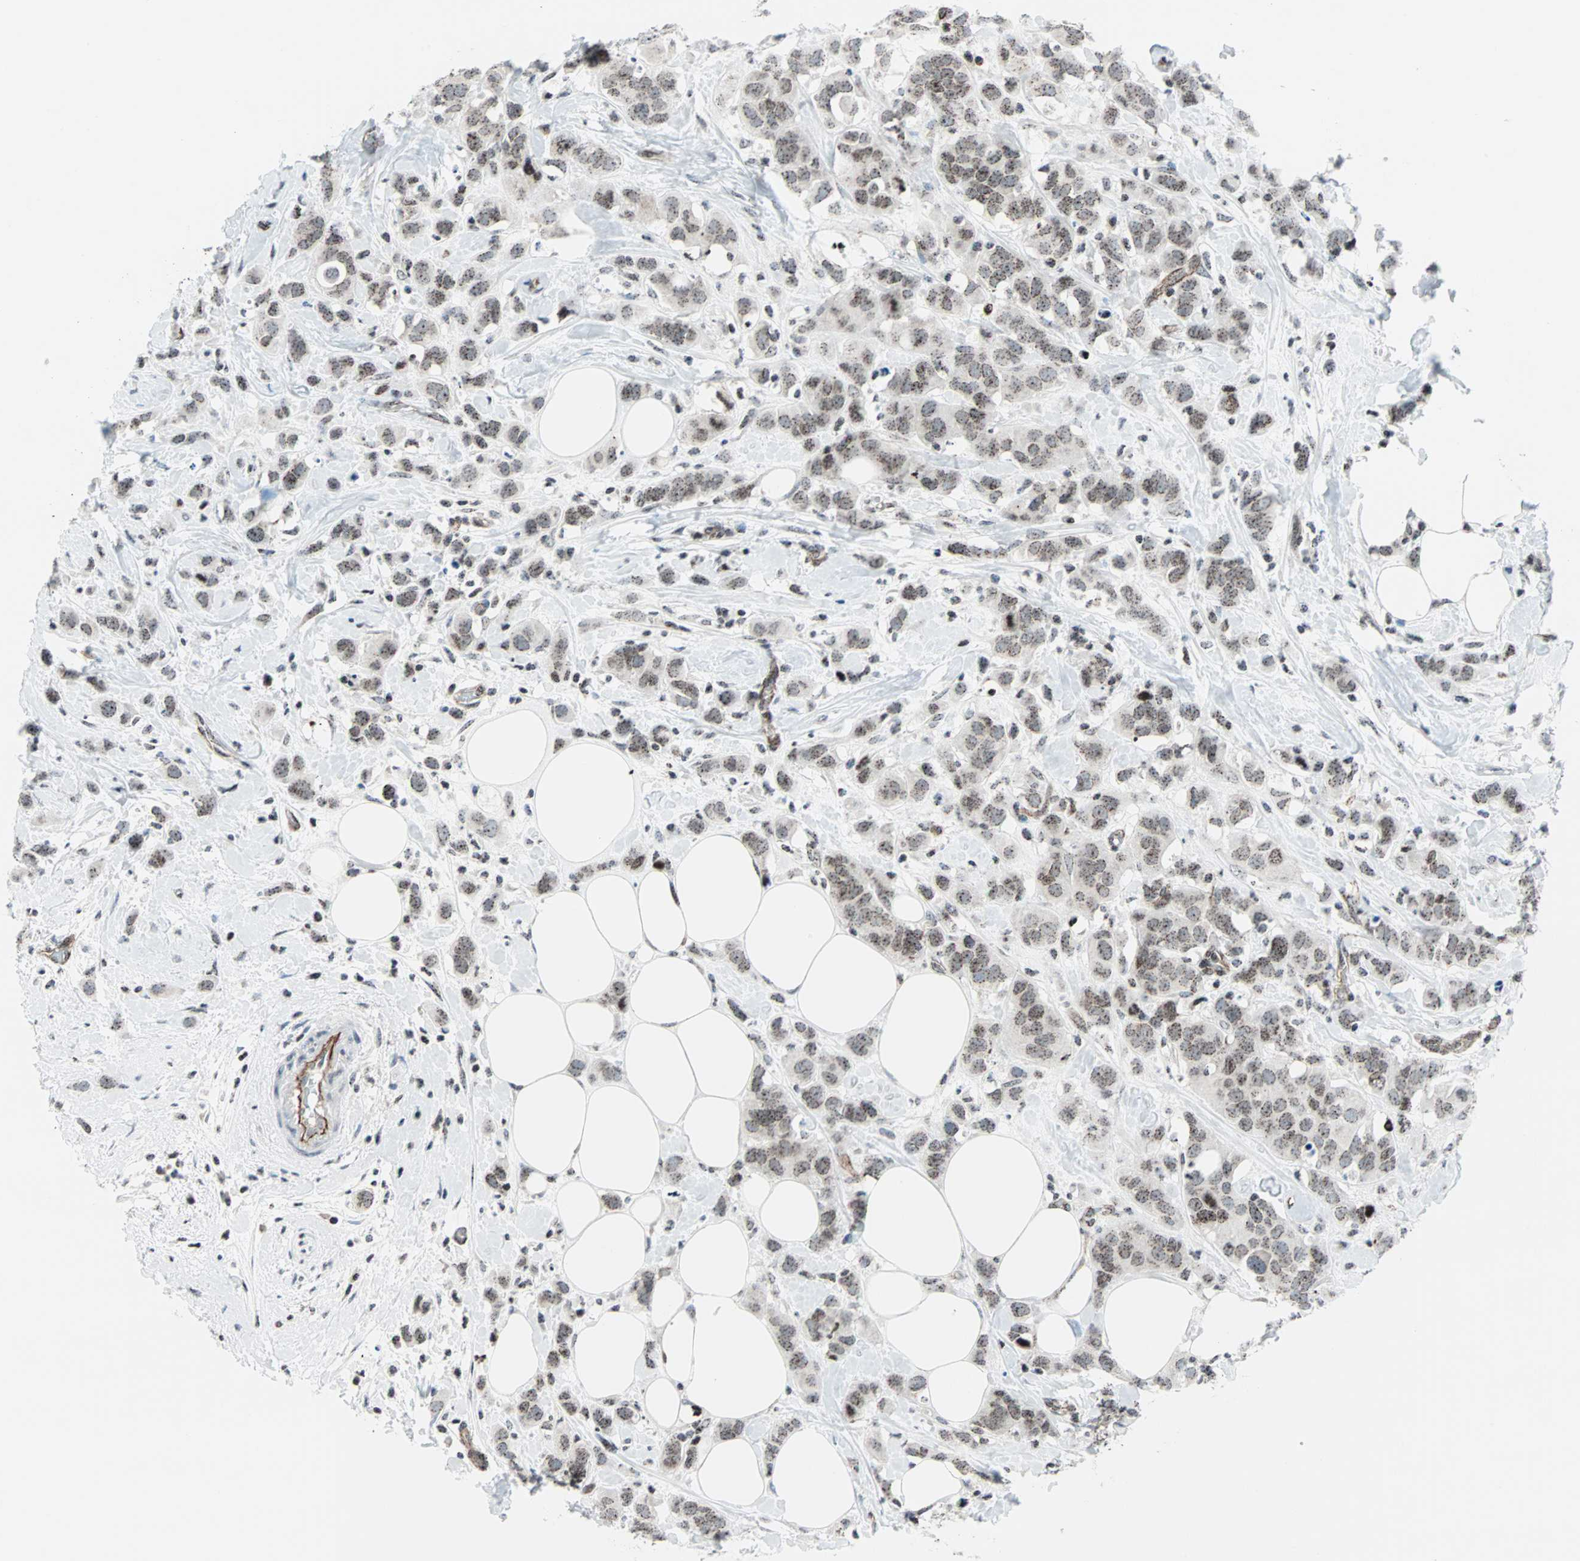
{"staining": {"intensity": "weak", "quantity": ">75%", "location": "nuclear"}, "tissue": "breast cancer", "cell_type": "Tumor cells", "image_type": "cancer", "snomed": [{"axis": "morphology", "description": "Normal tissue, NOS"}, {"axis": "morphology", "description": "Duct carcinoma"}, {"axis": "topography", "description": "Breast"}], "caption": "Weak nuclear expression is identified in approximately >75% of tumor cells in breast cancer (invasive ductal carcinoma).", "gene": "CENPA", "patient": {"sex": "female", "age": 50}}